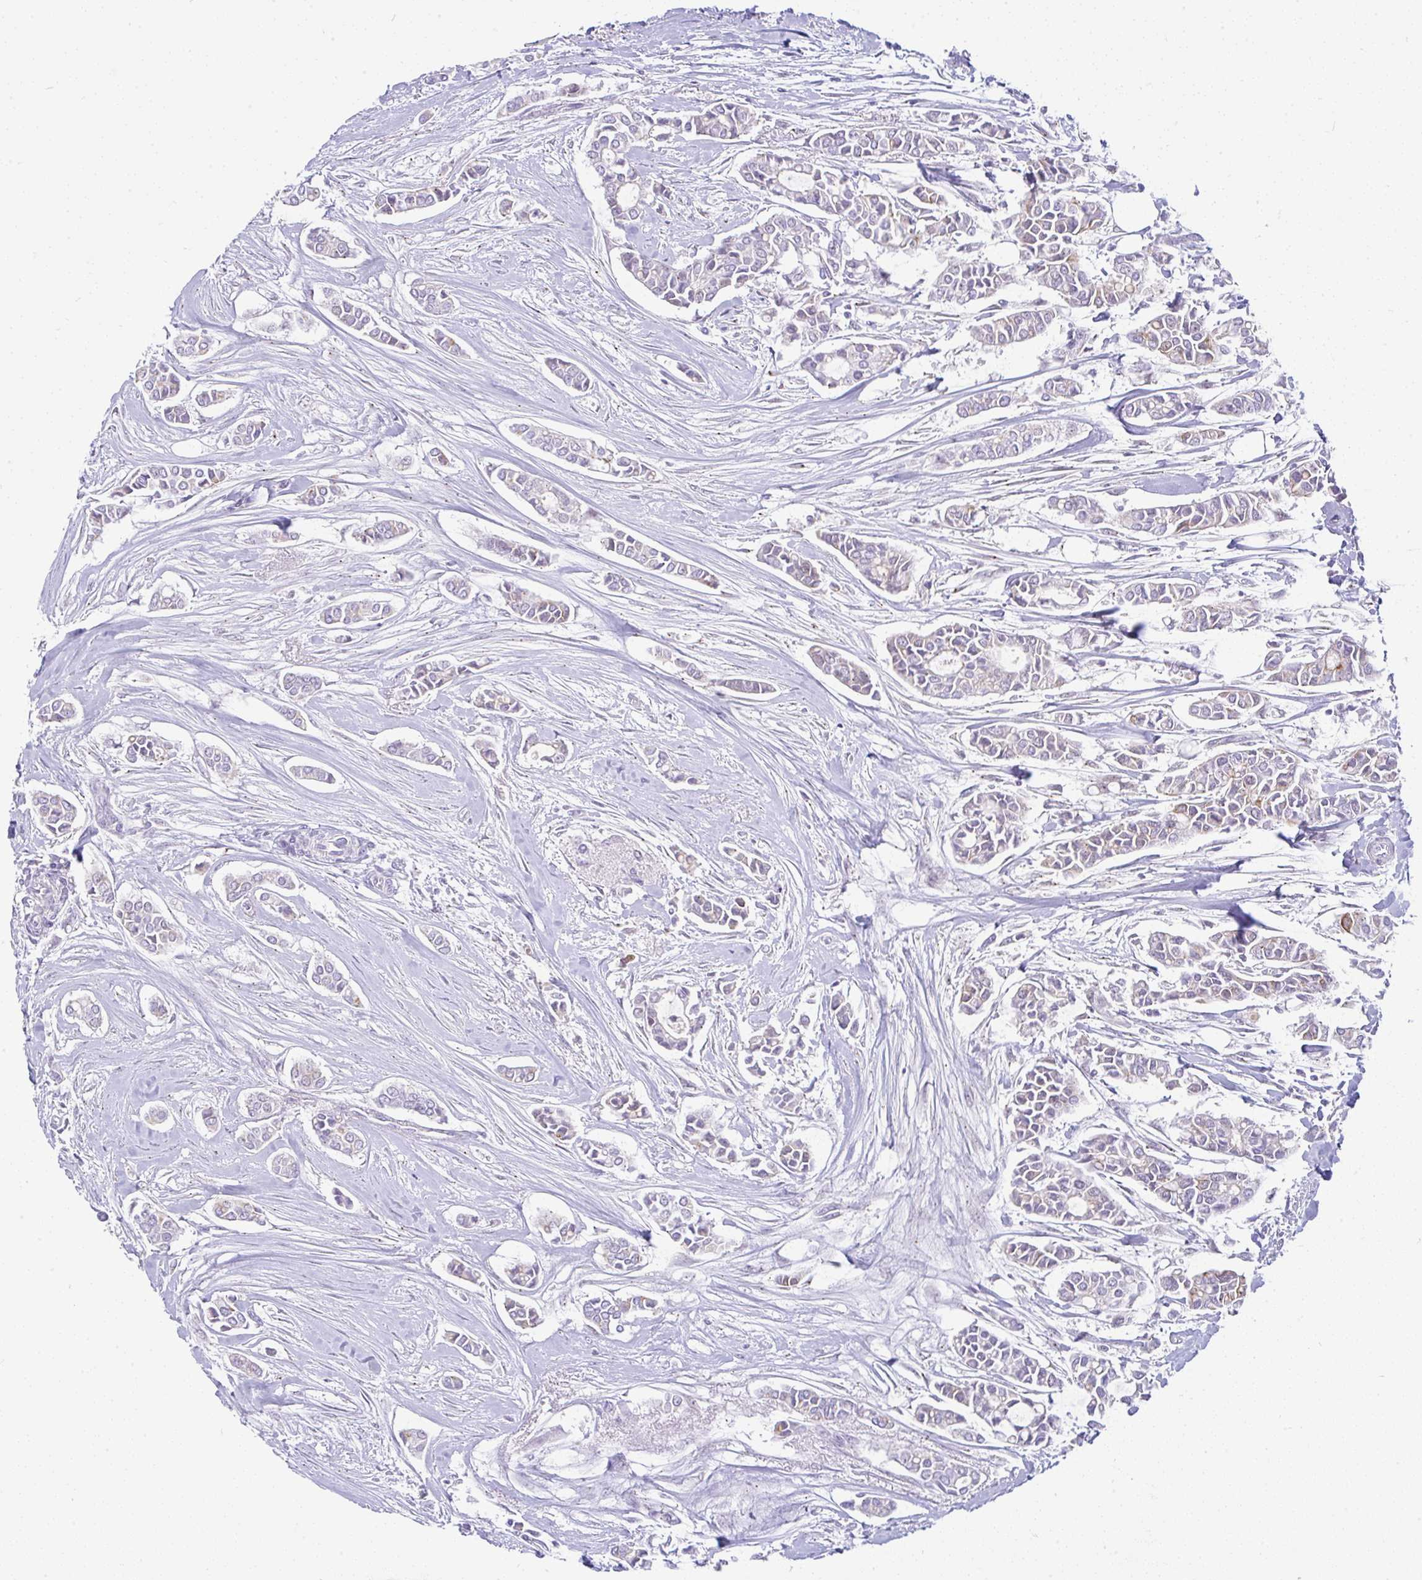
{"staining": {"intensity": "weak", "quantity": "<25%", "location": "cytoplasmic/membranous"}, "tissue": "breast cancer", "cell_type": "Tumor cells", "image_type": "cancer", "snomed": [{"axis": "morphology", "description": "Duct carcinoma"}, {"axis": "topography", "description": "Breast"}], "caption": "A histopathology image of human breast invasive ductal carcinoma is negative for staining in tumor cells.", "gene": "FAM177A1", "patient": {"sex": "female", "age": 84}}